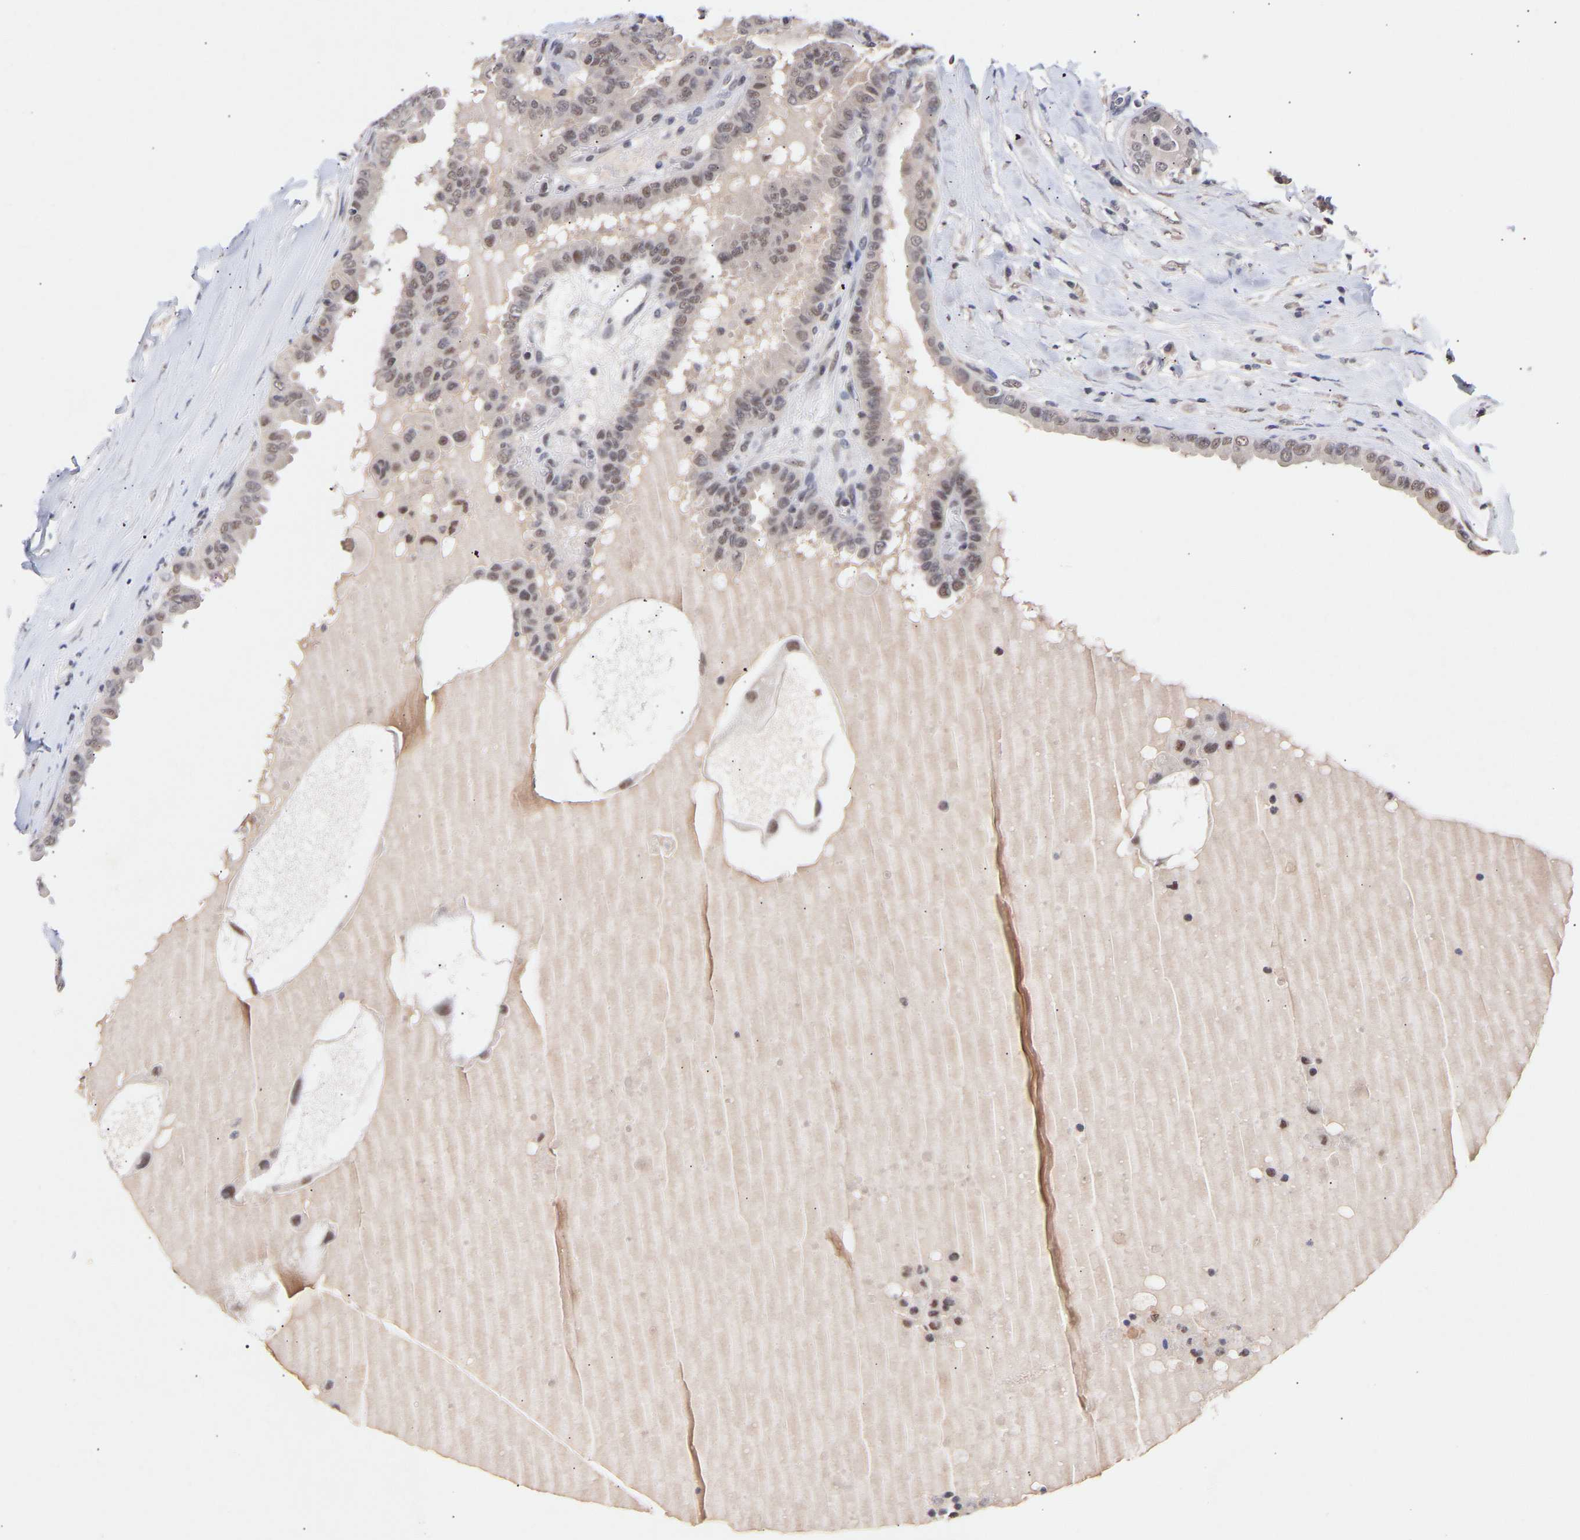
{"staining": {"intensity": "weak", "quantity": "25%-75%", "location": "nuclear"}, "tissue": "thyroid cancer", "cell_type": "Tumor cells", "image_type": "cancer", "snomed": [{"axis": "morphology", "description": "Papillary adenocarcinoma, NOS"}, {"axis": "topography", "description": "Thyroid gland"}], "caption": "Immunohistochemical staining of thyroid cancer (papillary adenocarcinoma) demonstrates low levels of weak nuclear protein expression in approximately 25%-75% of tumor cells.", "gene": "RBM15", "patient": {"sex": "male", "age": 33}}